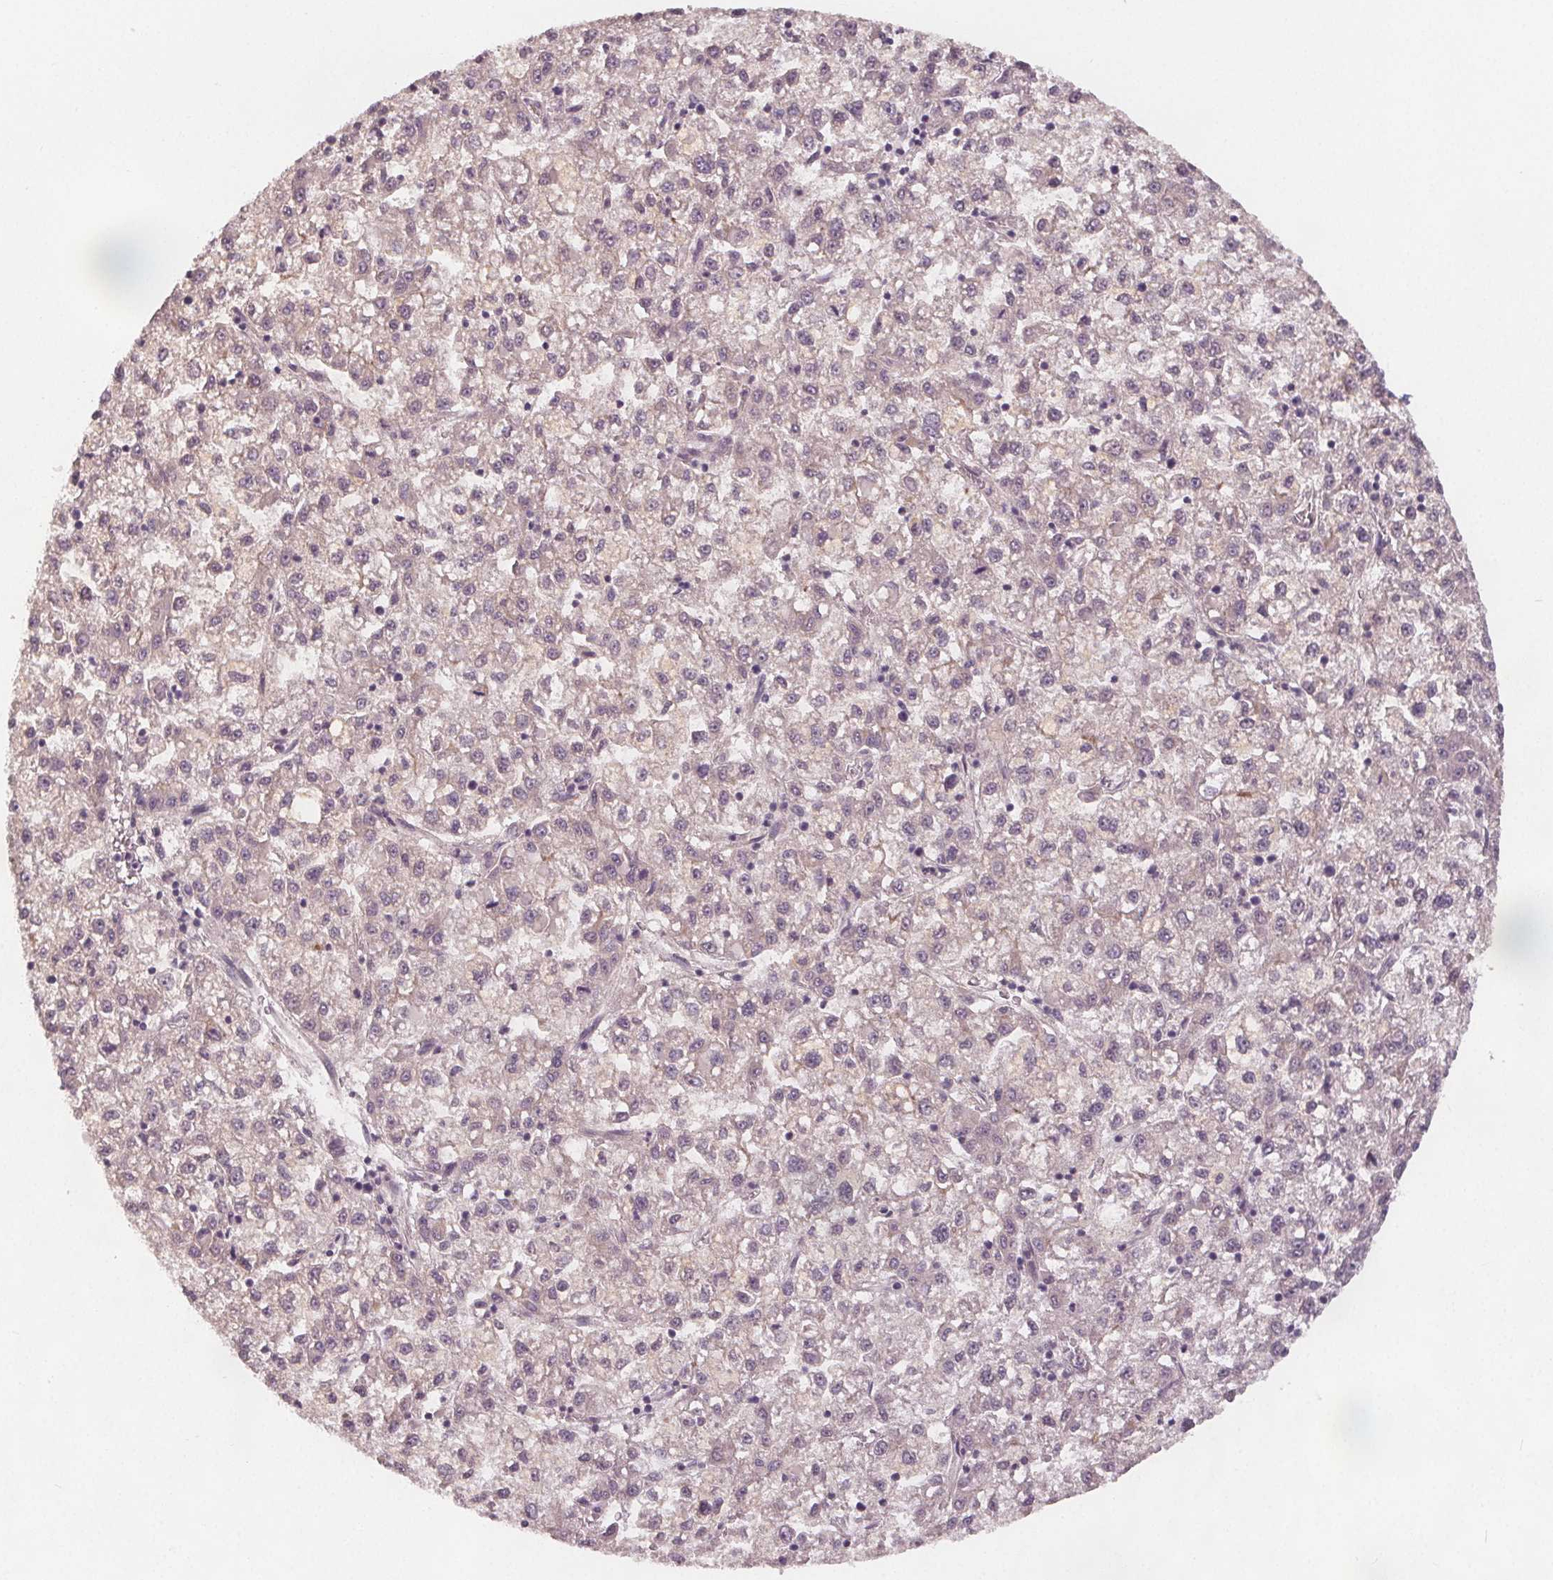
{"staining": {"intensity": "negative", "quantity": "none", "location": "none"}, "tissue": "liver cancer", "cell_type": "Tumor cells", "image_type": "cancer", "snomed": [{"axis": "morphology", "description": "Carcinoma, Hepatocellular, NOS"}, {"axis": "topography", "description": "Liver"}], "caption": "Liver hepatocellular carcinoma was stained to show a protein in brown. There is no significant staining in tumor cells.", "gene": "VNN1", "patient": {"sex": "male", "age": 40}}